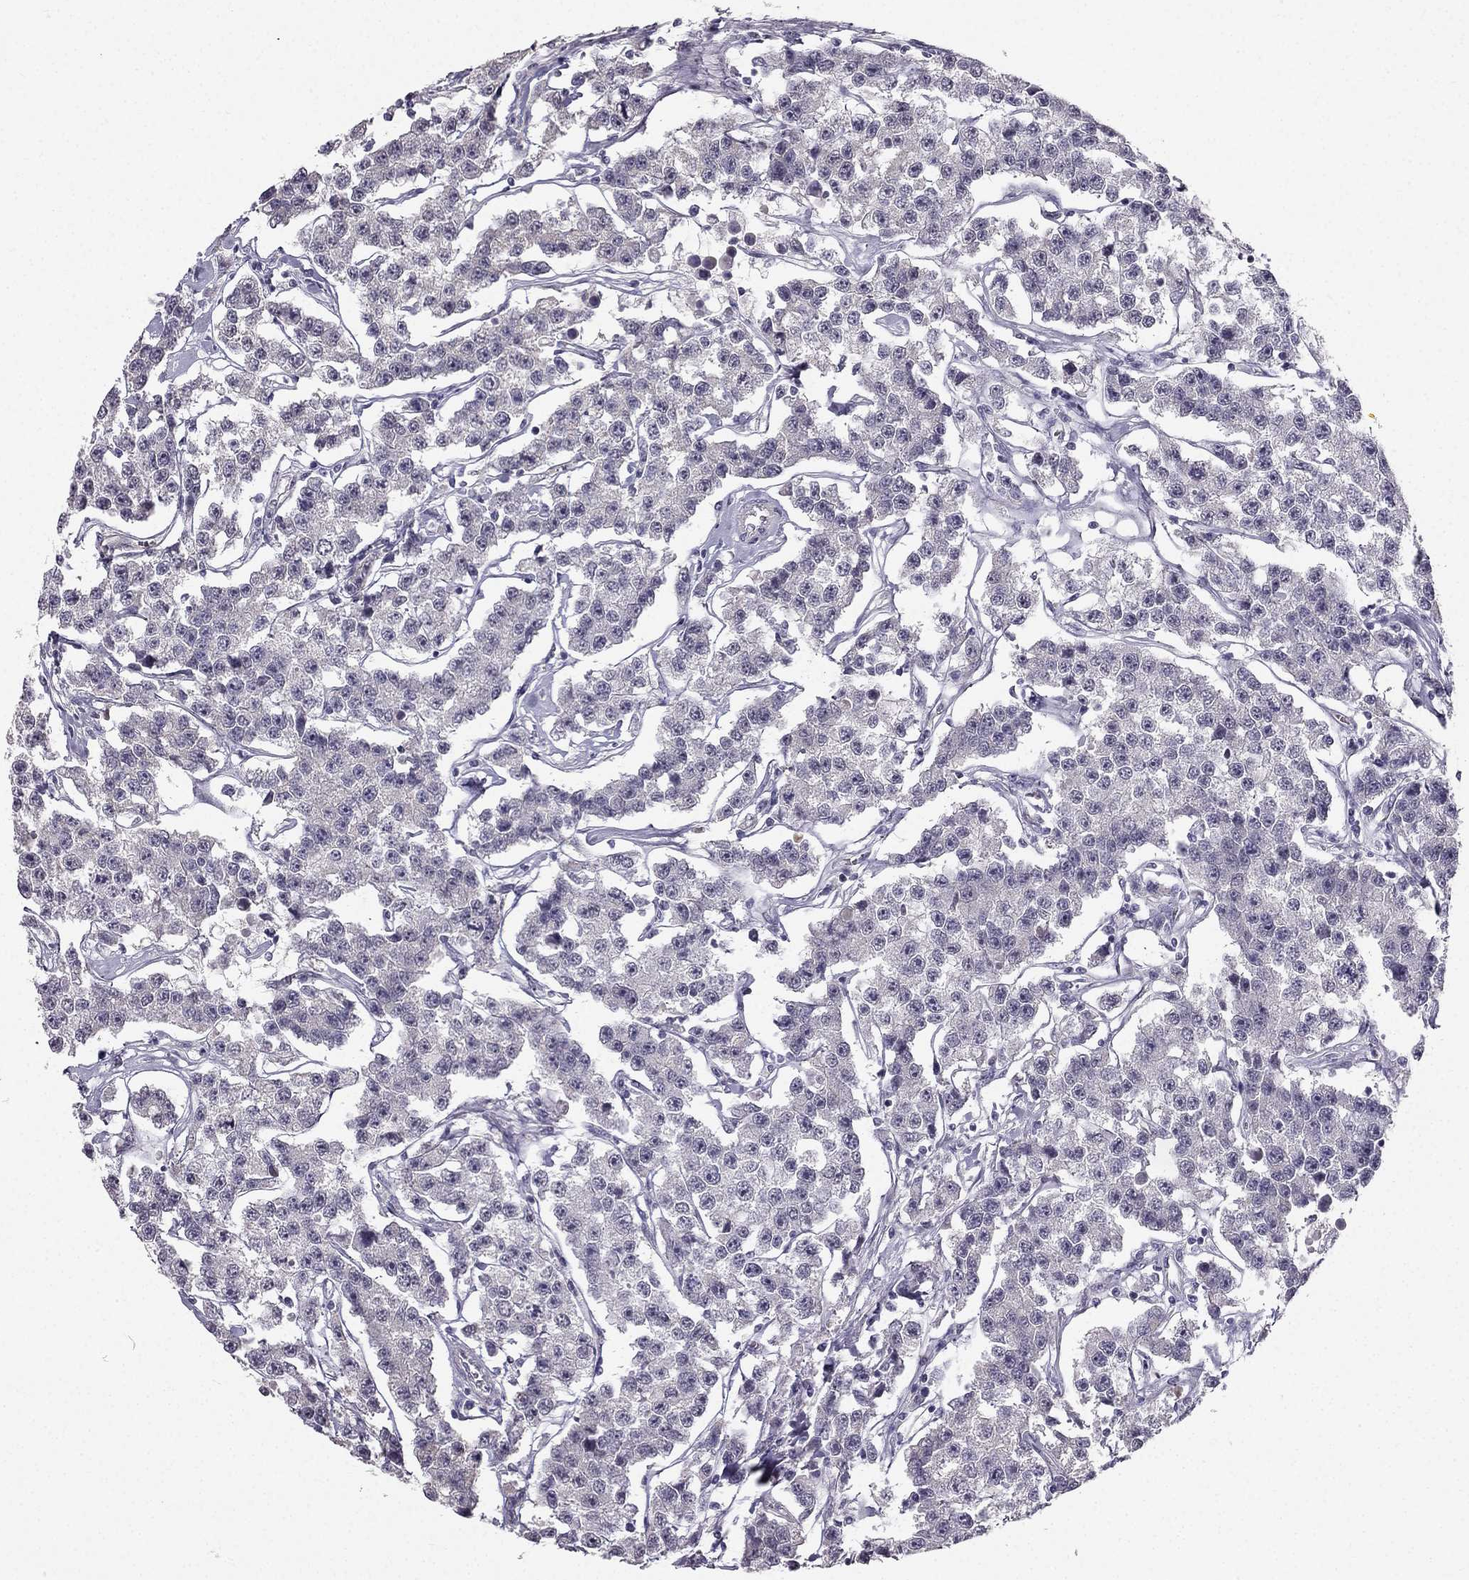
{"staining": {"intensity": "negative", "quantity": "none", "location": "none"}, "tissue": "testis cancer", "cell_type": "Tumor cells", "image_type": "cancer", "snomed": [{"axis": "morphology", "description": "Seminoma, NOS"}, {"axis": "topography", "description": "Testis"}], "caption": "A micrograph of human seminoma (testis) is negative for staining in tumor cells.", "gene": "TSPYL5", "patient": {"sex": "male", "age": 59}}